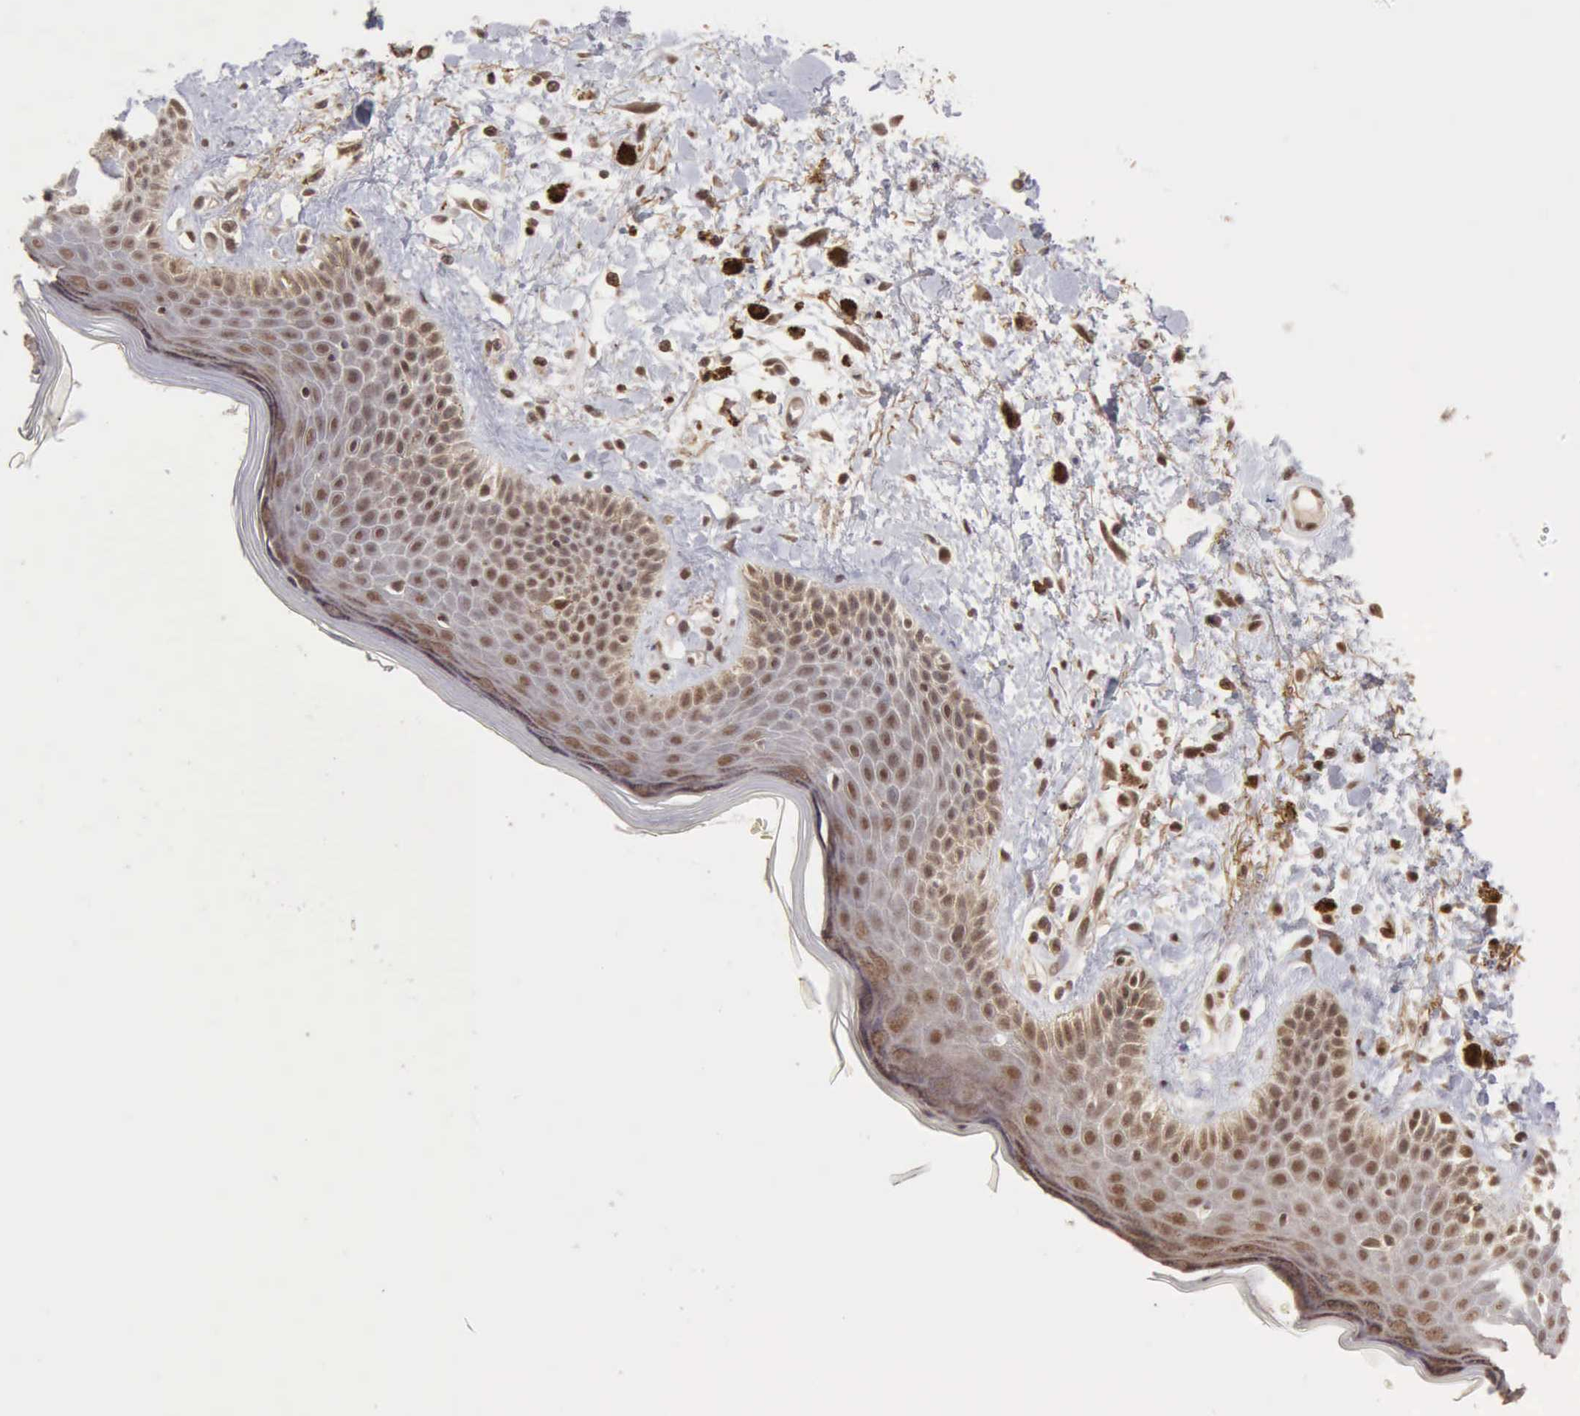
{"staining": {"intensity": "moderate", "quantity": "25%-75%", "location": "cytoplasmic/membranous,nuclear"}, "tissue": "skin", "cell_type": "Epidermal cells", "image_type": "normal", "snomed": [{"axis": "morphology", "description": "Normal tissue, NOS"}, {"axis": "topography", "description": "Anal"}], "caption": "IHC (DAB (3,3'-diaminobenzidine)) staining of benign skin demonstrates moderate cytoplasmic/membranous,nuclear protein expression in approximately 25%-75% of epidermal cells. Using DAB (brown) and hematoxylin (blue) stains, captured at high magnification using brightfield microscopy.", "gene": "CDKN2A", "patient": {"sex": "female", "age": 78}}